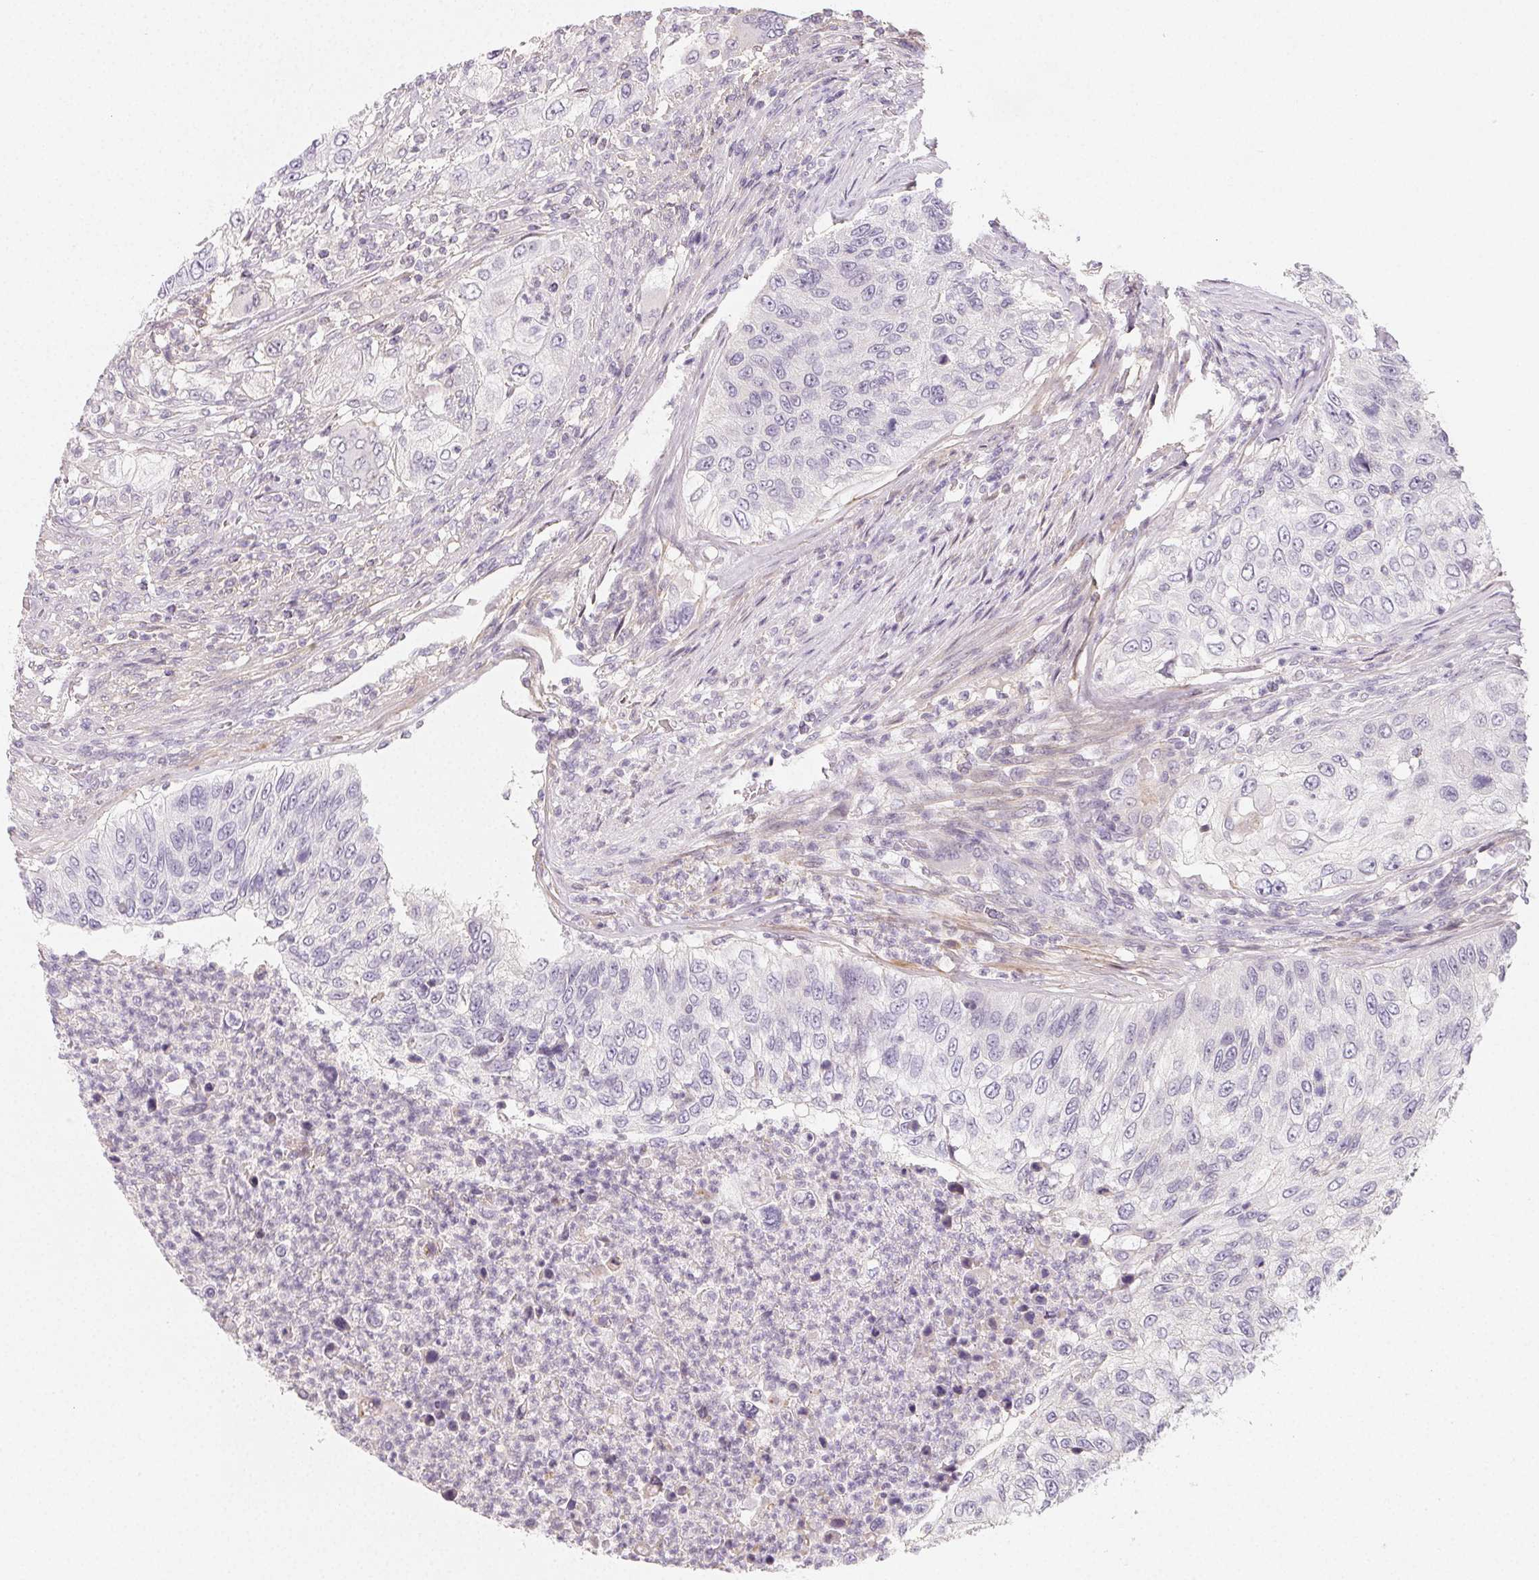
{"staining": {"intensity": "negative", "quantity": "none", "location": "none"}, "tissue": "urothelial cancer", "cell_type": "Tumor cells", "image_type": "cancer", "snomed": [{"axis": "morphology", "description": "Urothelial carcinoma, High grade"}, {"axis": "topography", "description": "Urinary bladder"}], "caption": "The immunohistochemistry (IHC) histopathology image has no significant expression in tumor cells of urothelial cancer tissue.", "gene": "LRRC23", "patient": {"sex": "female", "age": 60}}